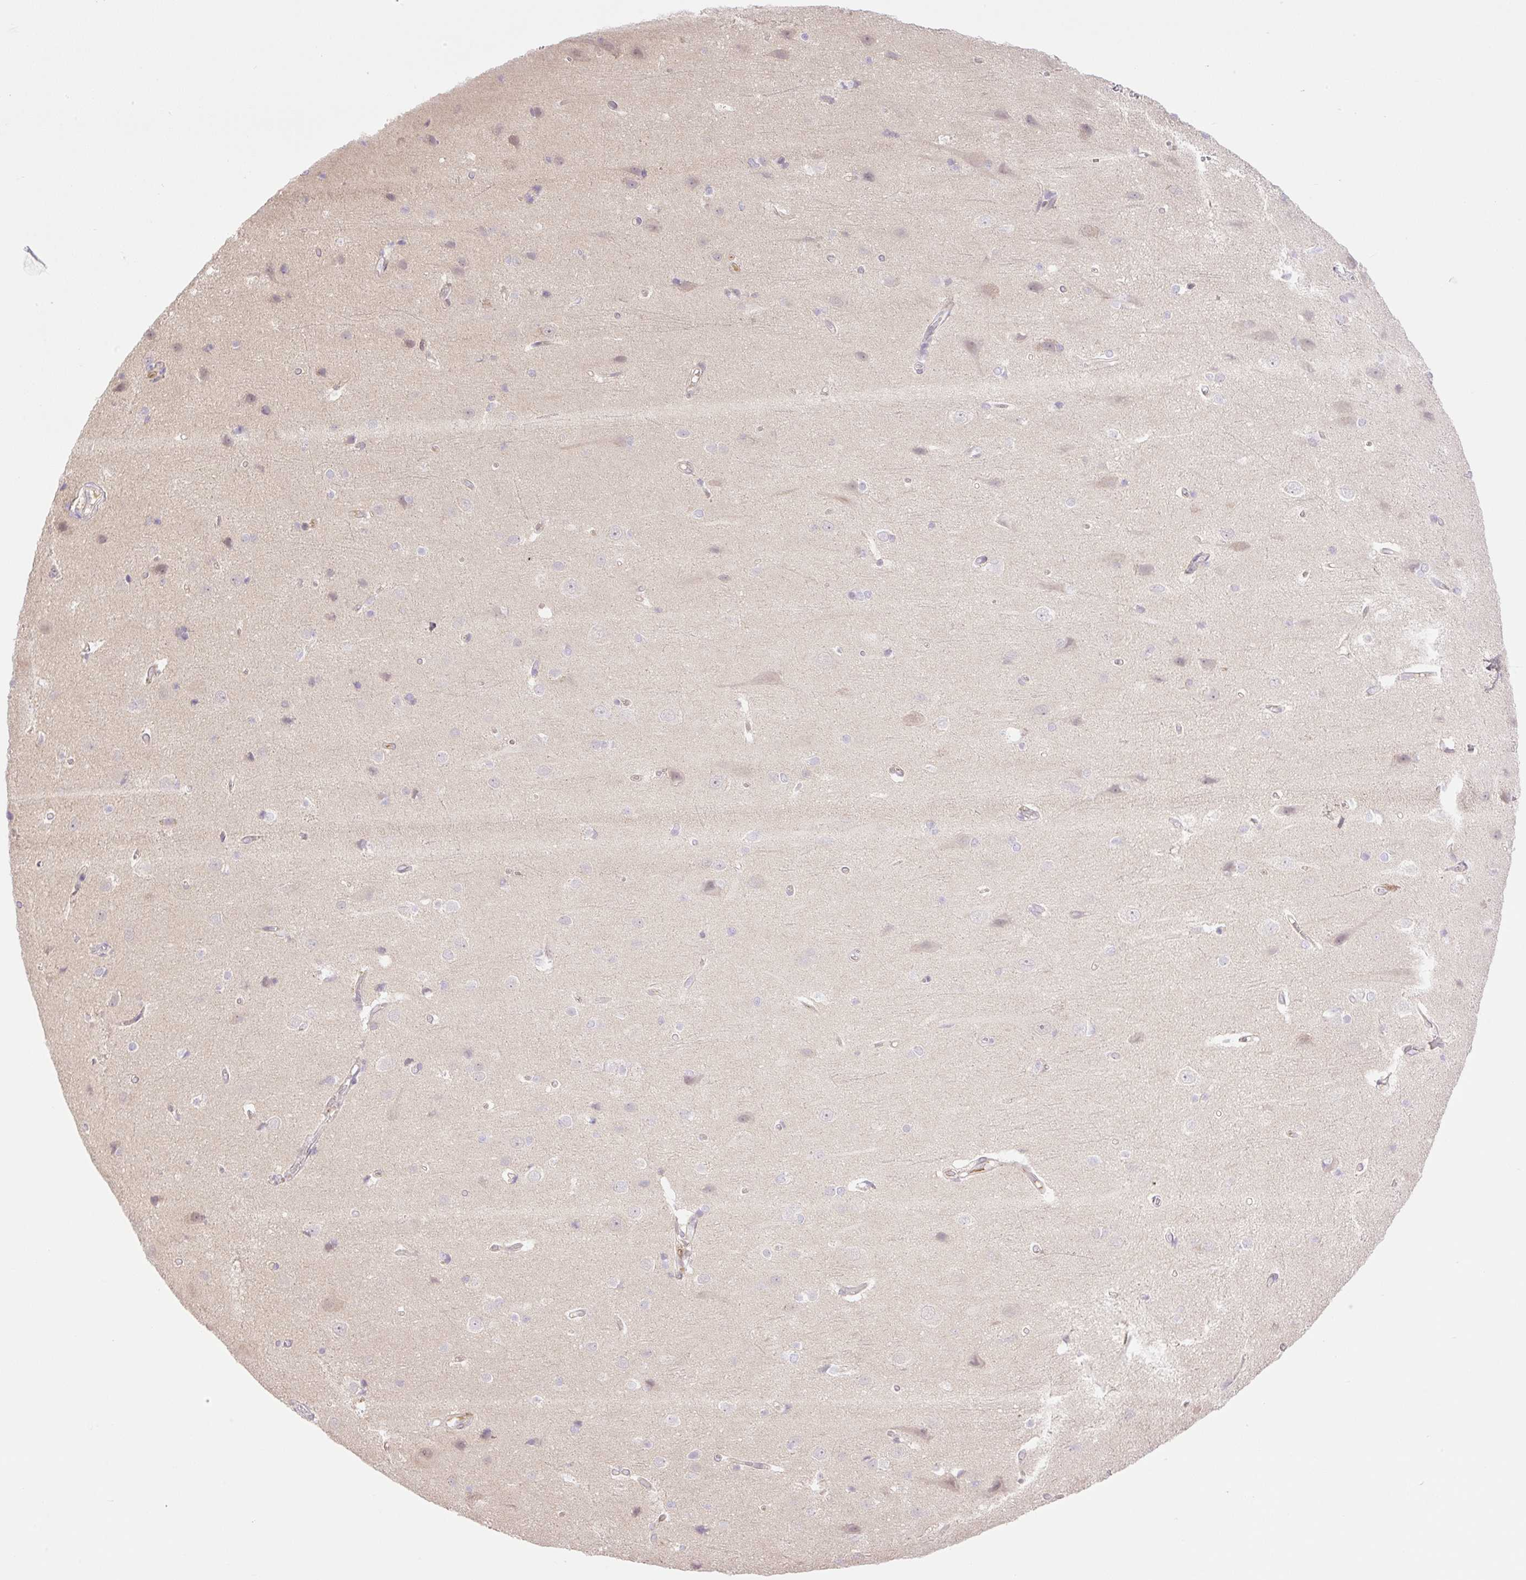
{"staining": {"intensity": "negative", "quantity": "none", "location": "none"}, "tissue": "cerebral cortex", "cell_type": "Endothelial cells", "image_type": "normal", "snomed": [{"axis": "morphology", "description": "Normal tissue, NOS"}, {"axis": "topography", "description": "Cerebral cortex"}], "caption": "The immunohistochemistry micrograph has no significant staining in endothelial cells of cerebral cortex. (DAB (3,3'-diaminobenzidine) immunohistochemistry (IHC) with hematoxylin counter stain).", "gene": "VPS25", "patient": {"sex": "male", "age": 37}}